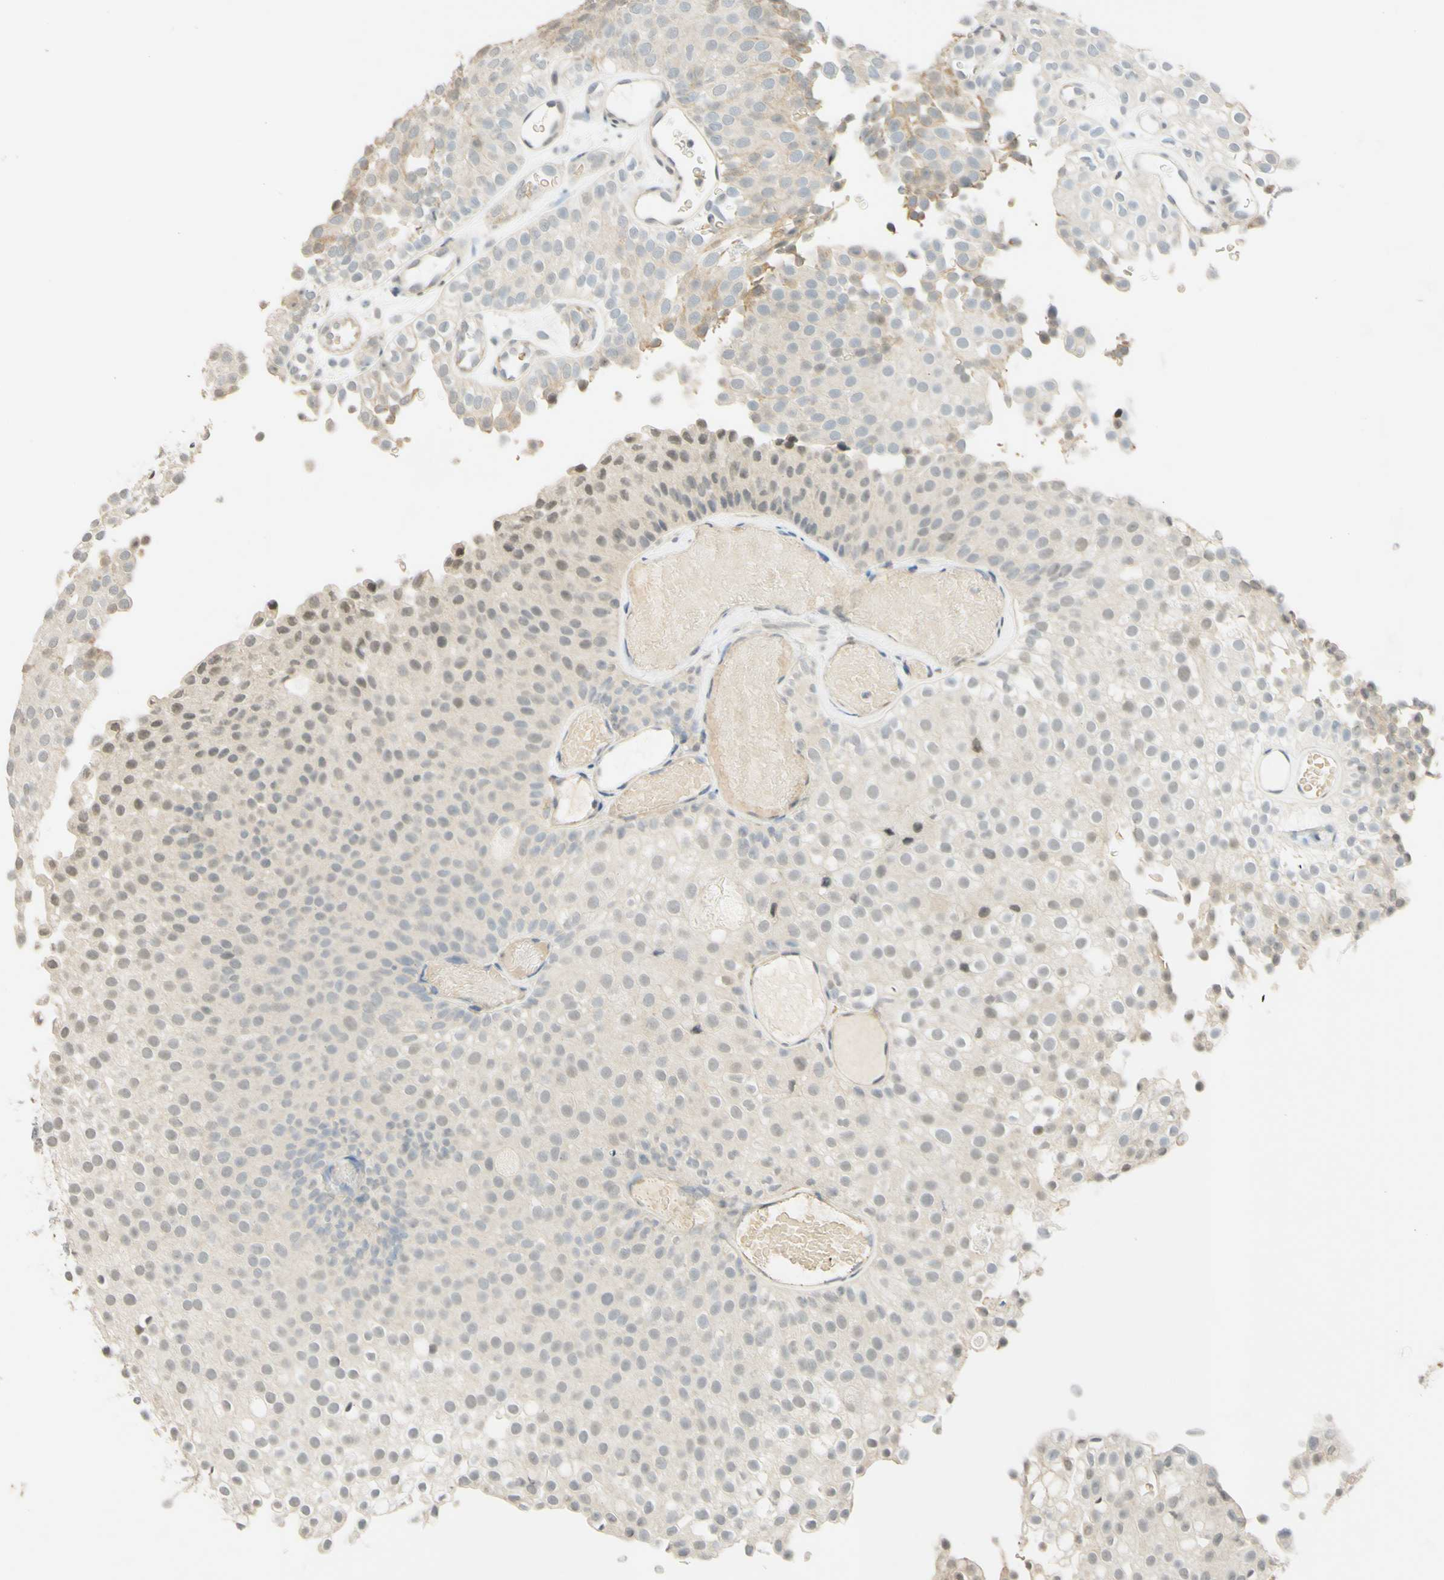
{"staining": {"intensity": "weak", "quantity": ">75%", "location": "cytoplasmic/membranous"}, "tissue": "urothelial cancer", "cell_type": "Tumor cells", "image_type": "cancer", "snomed": [{"axis": "morphology", "description": "Urothelial carcinoma, Low grade"}, {"axis": "topography", "description": "Urinary bladder"}], "caption": "The immunohistochemical stain labels weak cytoplasmic/membranous positivity in tumor cells of low-grade urothelial carcinoma tissue.", "gene": "MAG", "patient": {"sex": "male", "age": 78}}